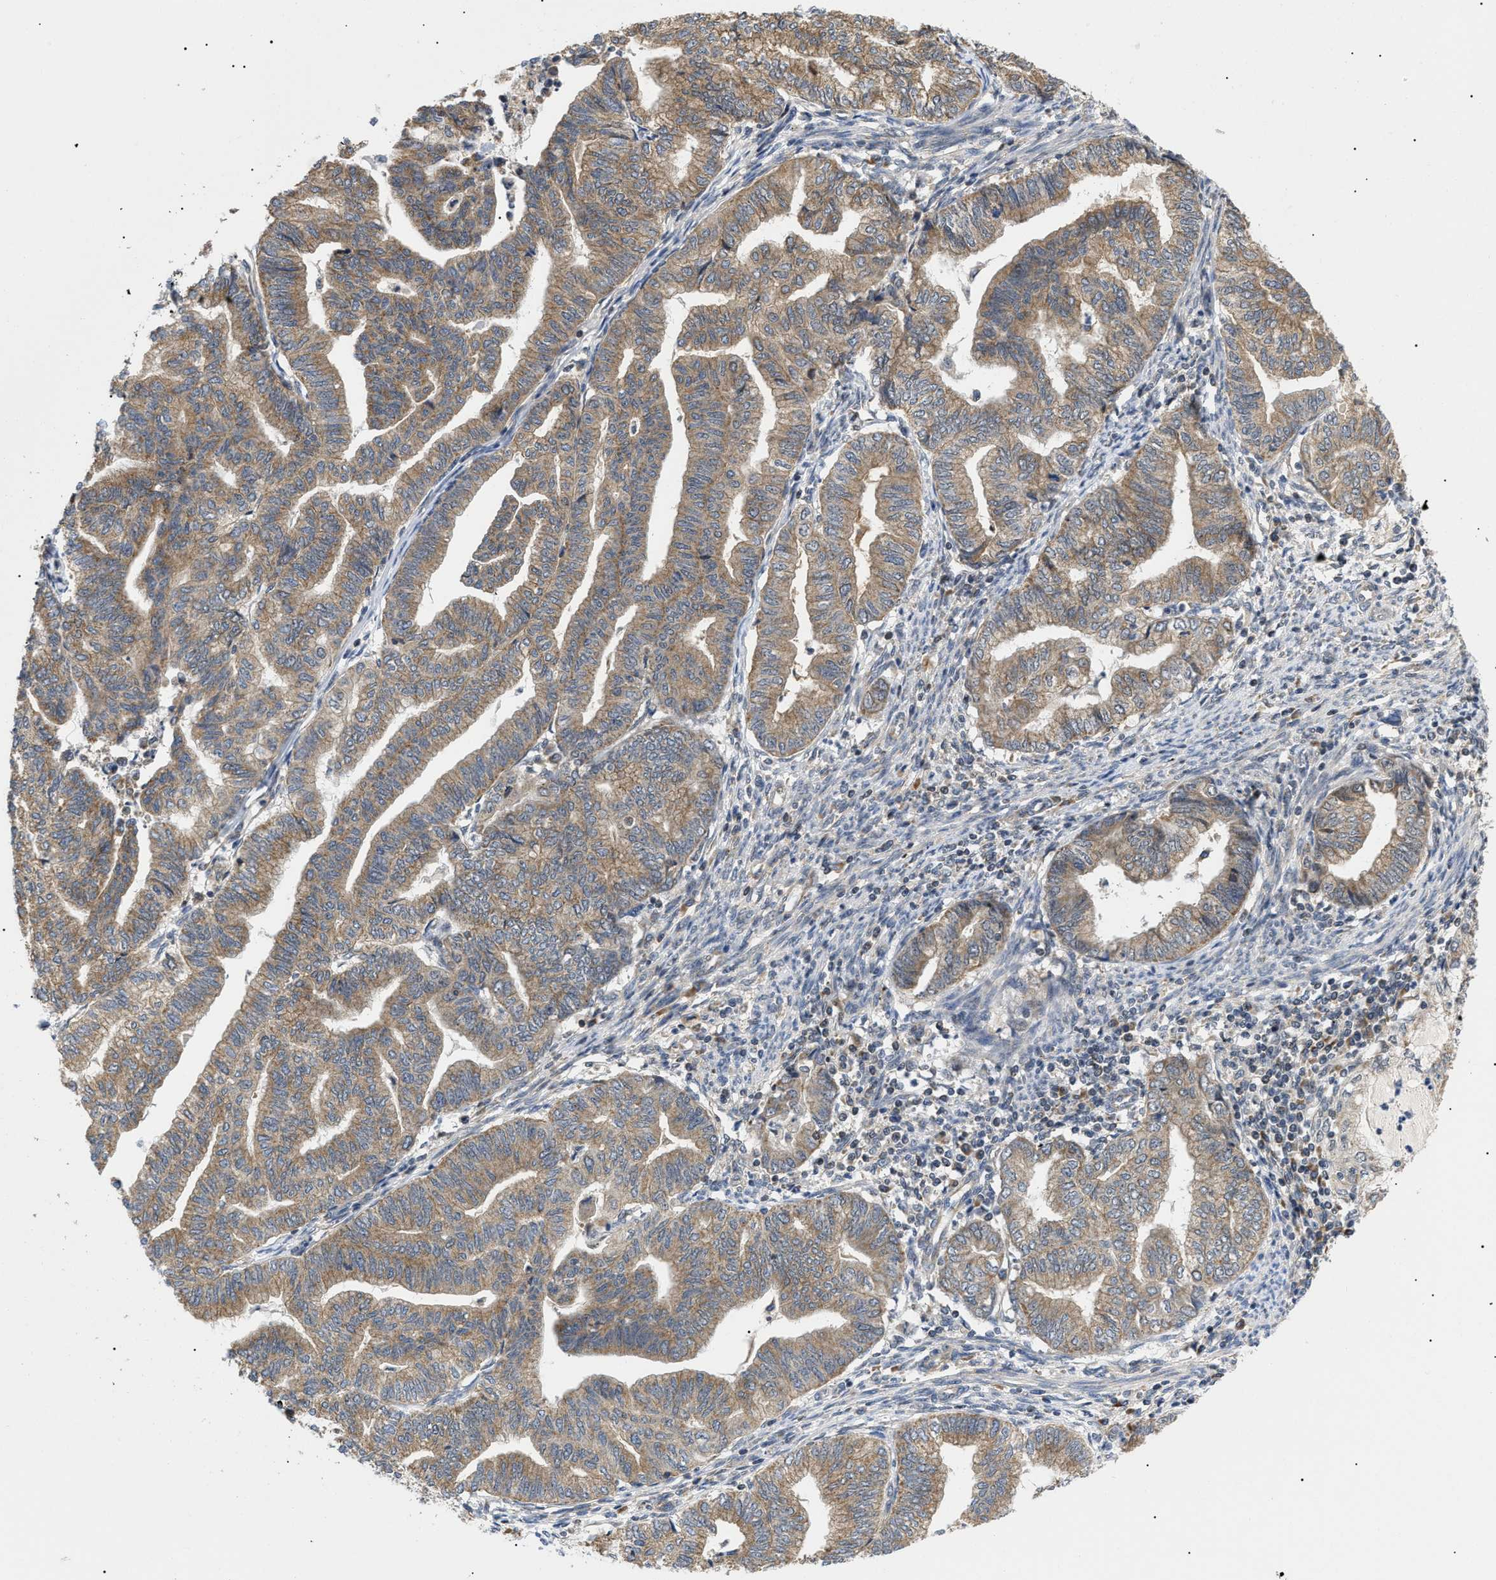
{"staining": {"intensity": "weak", "quantity": ">75%", "location": "cytoplasmic/membranous"}, "tissue": "endometrial cancer", "cell_type": "Tumor cells", "image_type": "cancer", "snomed": [{"axis": "morphology", "description": "Adenocarcinoma, NOS"}, {"axis": "topography", "description": "Endometrium"}], "caption": "A brown stain highlights weak cytoplasmic/membranous staining of a protein in adenocarcinoma (endometrial) tumor cells.", "gene": "ZBTB11", "patient": {"sex": "female", "age": 79}}